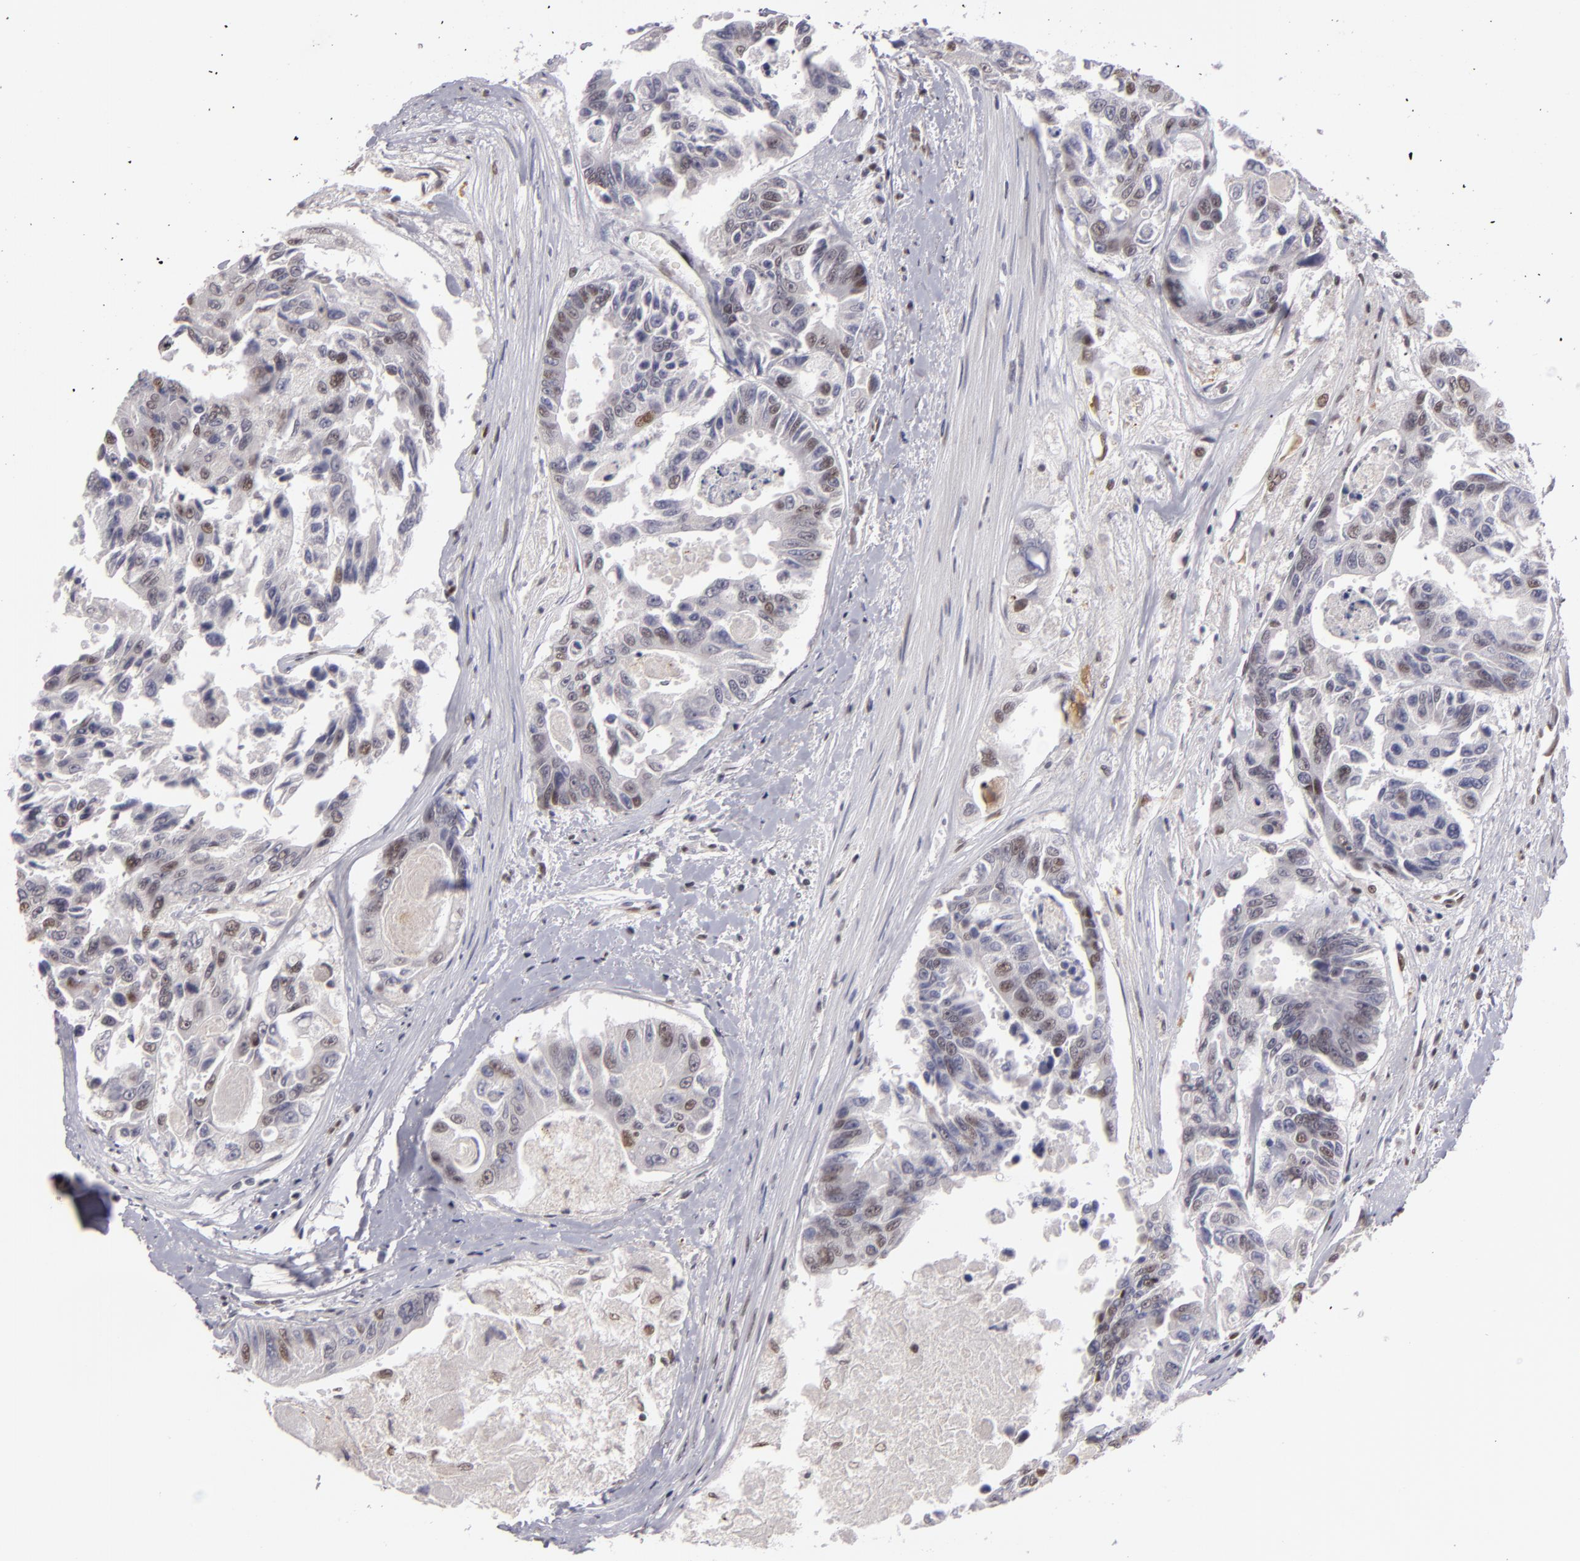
{"staining": {"intensity": "moderate", "quantity": "25%-75%", "location": "nuclear"}, "tissue": "colorectal cancer", "cell_type": "Tumor cells", "image_type": "cancer", "snomed": [{"axis": "morphology", "description": "Adenocarcinoma, NOS"}, {"axis": "topography", "description": "Colon"}], "caption": "Immunohistochemistry (IHC) photomicrograph of neoplastic tissue: colorectal cancer (adenocarcinoma) stained using IHC demonstrates medium levels of moderate protein expression localized specifically in the nuclear of tumor cells, appearing as a nuclear brown color.", "gene": "INTS6", "patient": {"sex": "female", "age": 86}}